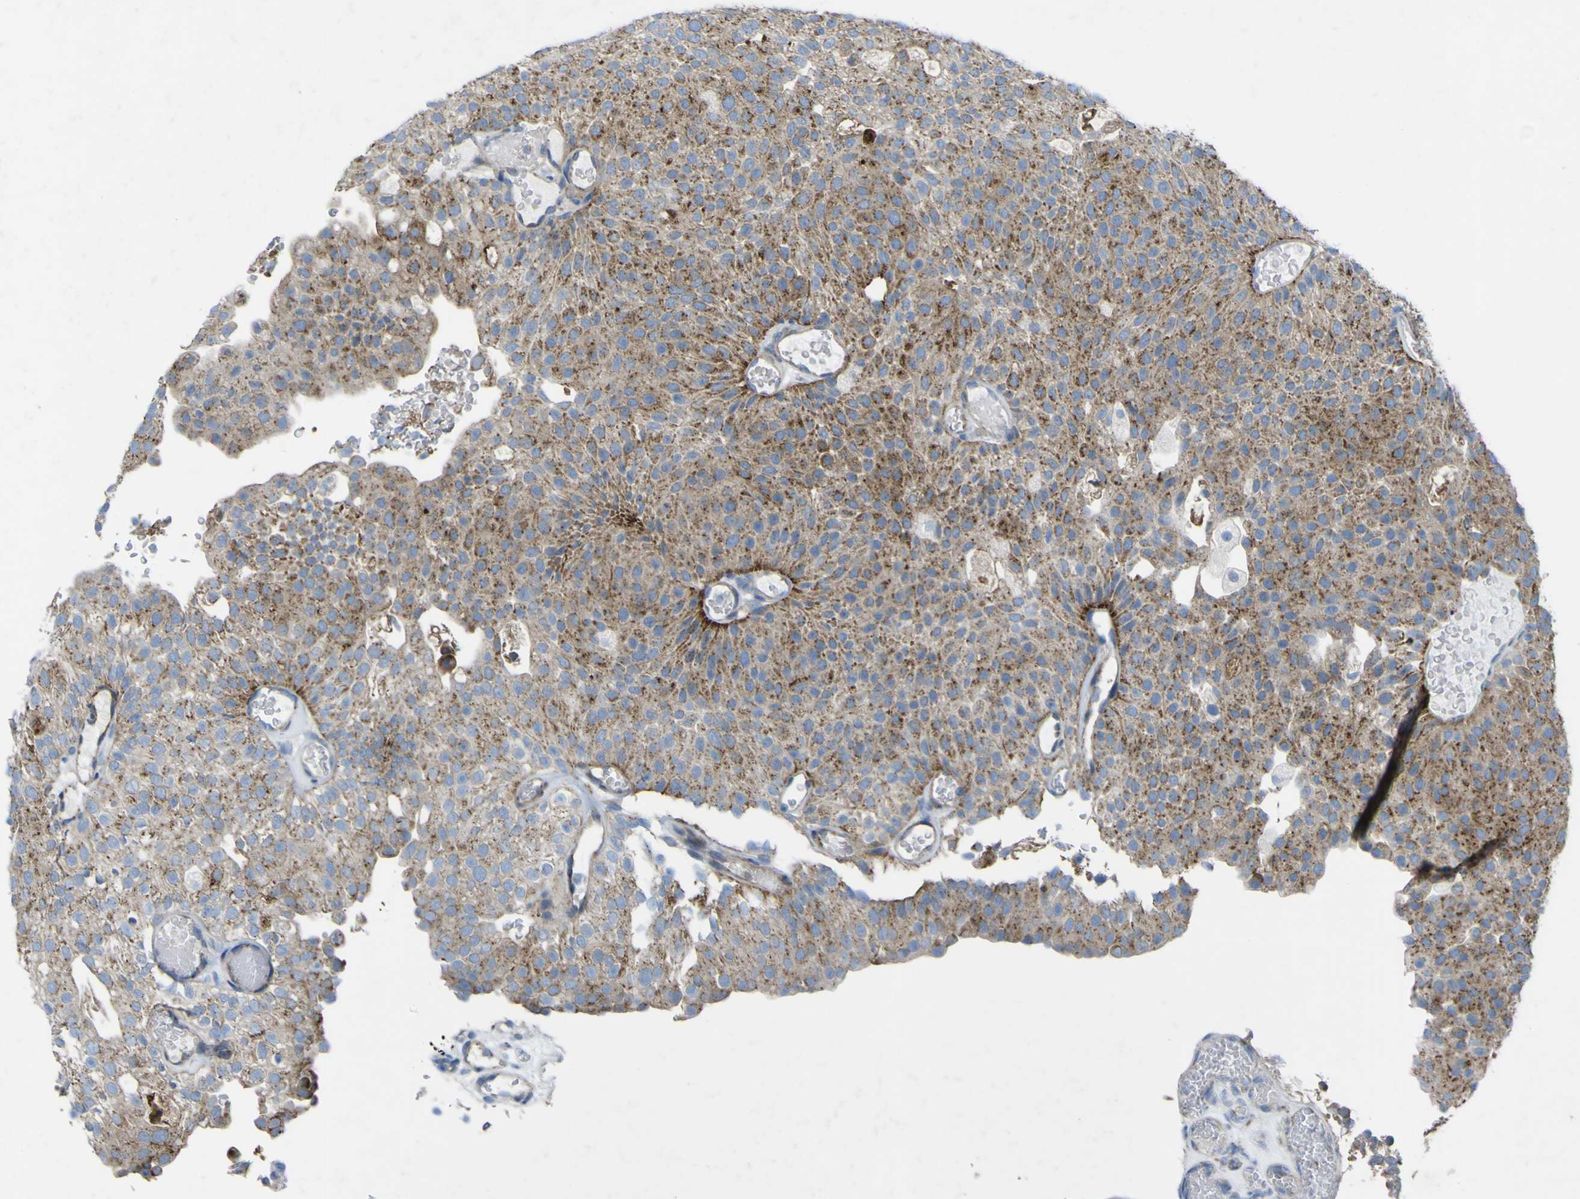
{"staining": {"intensity": "moderate", "quantity": ">75%", "location": "cytoplasmic/membranous"}, "tissue": "urothelial cancer", "cell_type": "Tumor cells", "image_type": "cancer", "snomed": [{"axis": "morphology", "description": "Urothelial carcinoma, Low grade"}, {"axis": "topography", "description": "Urinary bladder"}], "caption": "Immunohistochemistry of urothelial cancer shows medium levels of moderate cytoplasmic/membranous staining in approximately >75% of tumor cells.", "gene": "CST3", "patient": {"sex": "male", "age": 78}}